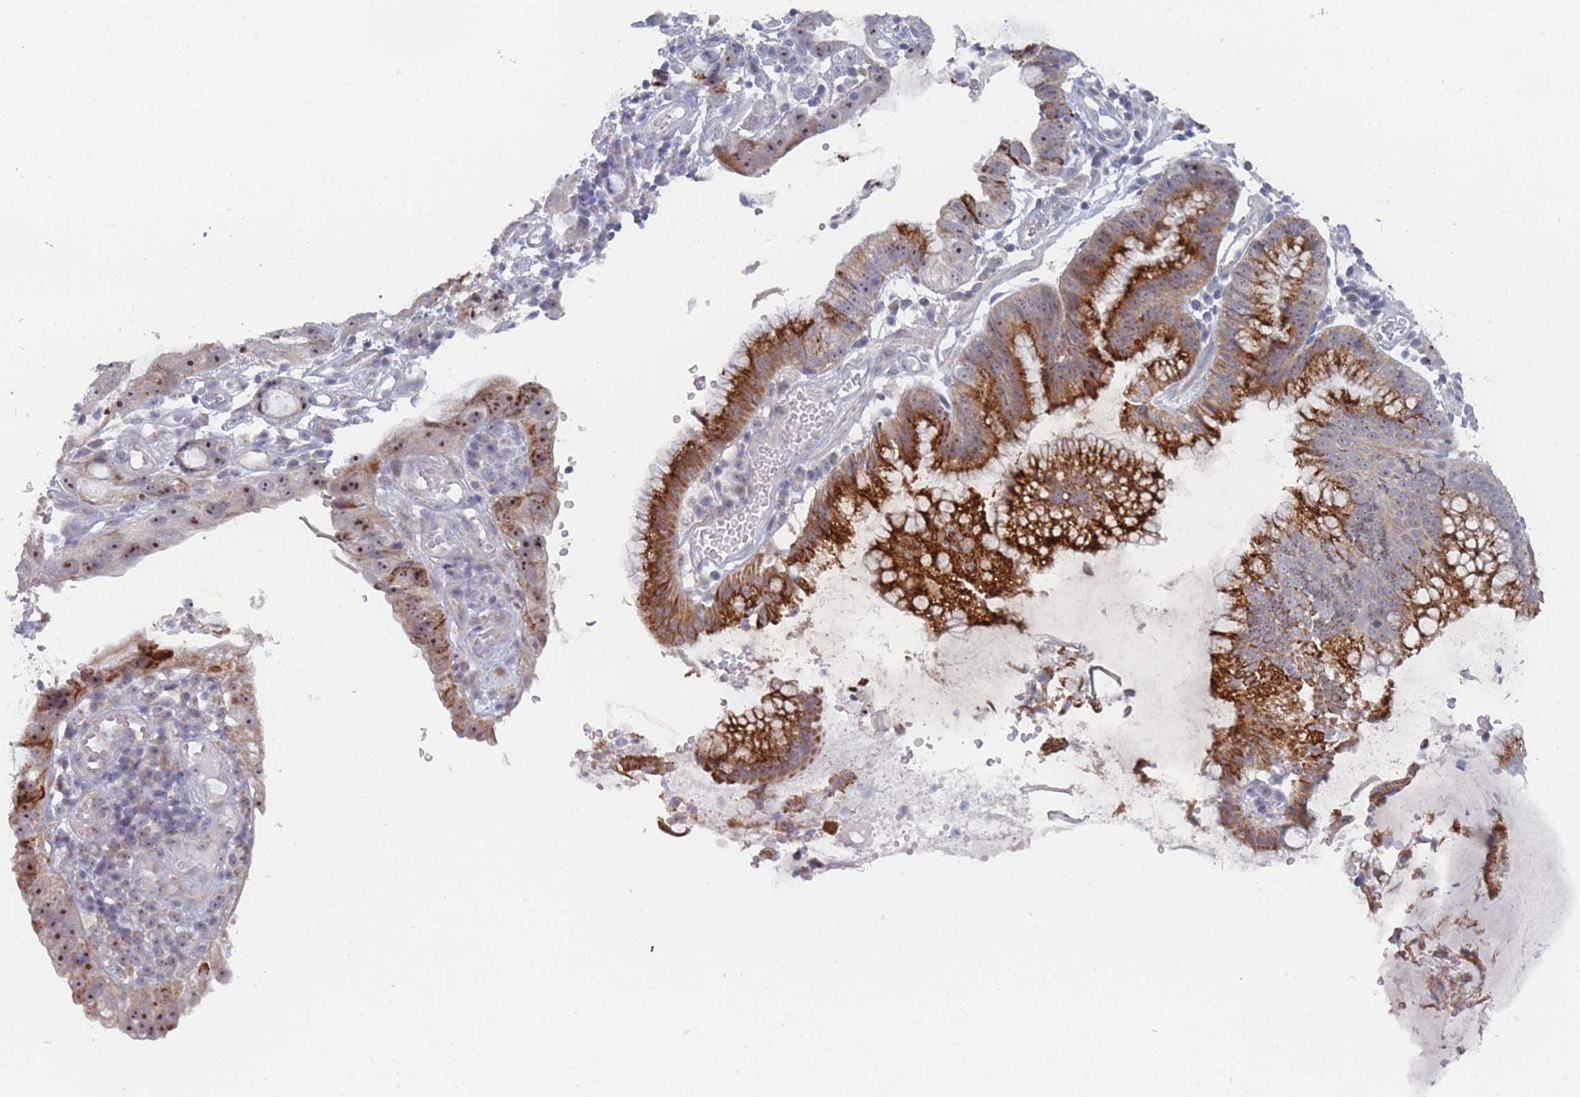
{"staining": {"intensity": "strong", "quantity": "25%-75%", "location": "cytoplasmic/membranous,nuclear"}, "tissue": "stomach cancer", "cell_type": "Tumor cells", "image_type": "cancer", "snomed": [{"axis": "morphology", "description": "Adenocarcinoma, NOS"}, {"axis": "topography", "description": "Stomach"}], "caption": "Immunohistochemical staining of adenocarcinoma (stomach) shows high levels of strong cytoplasmic/membranous and nuclear positivity in about 25%-75% of tumor cells.", "gene": "RNF8", "patient": {"sex": "male", "age": 55}}